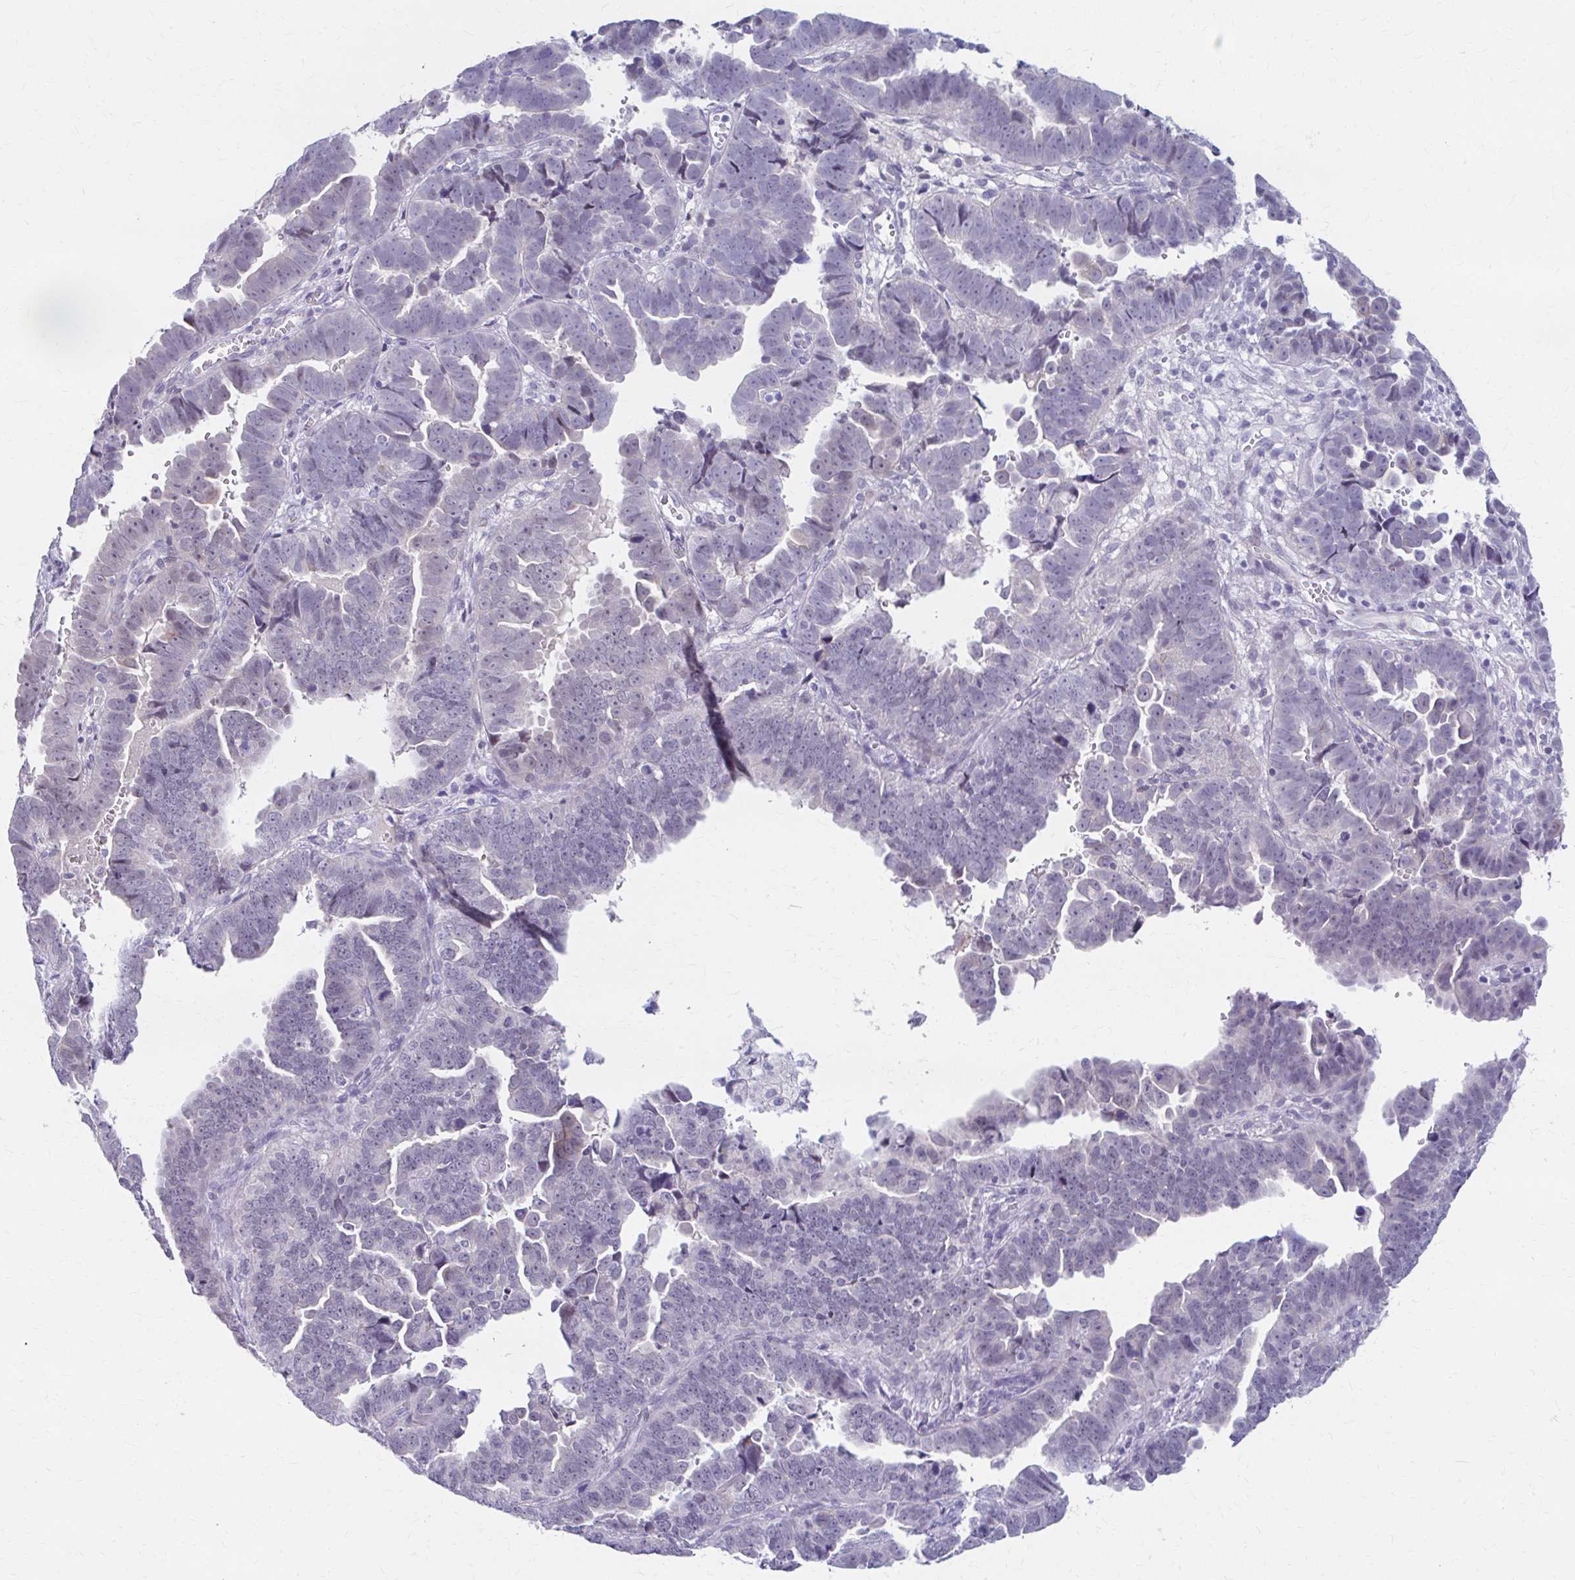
{"staining": {"intensity": "negative", "quantity": "none", "location": "none"}, "tissue": "endometrial cancer", "cell_type": "Tumor cells", "image_type": "cancer", "snomed": [{"axis": "morphology", "description": "Adenocarcinoma, NOS"}, {"axis": "topography", "description": "Endometrium"}], "caption": "Protein analysis of endometrial cancer displays no significant expression in tumor cells.", "gene": "RGS16", "patient": {"sex": "female", "age": 75}}